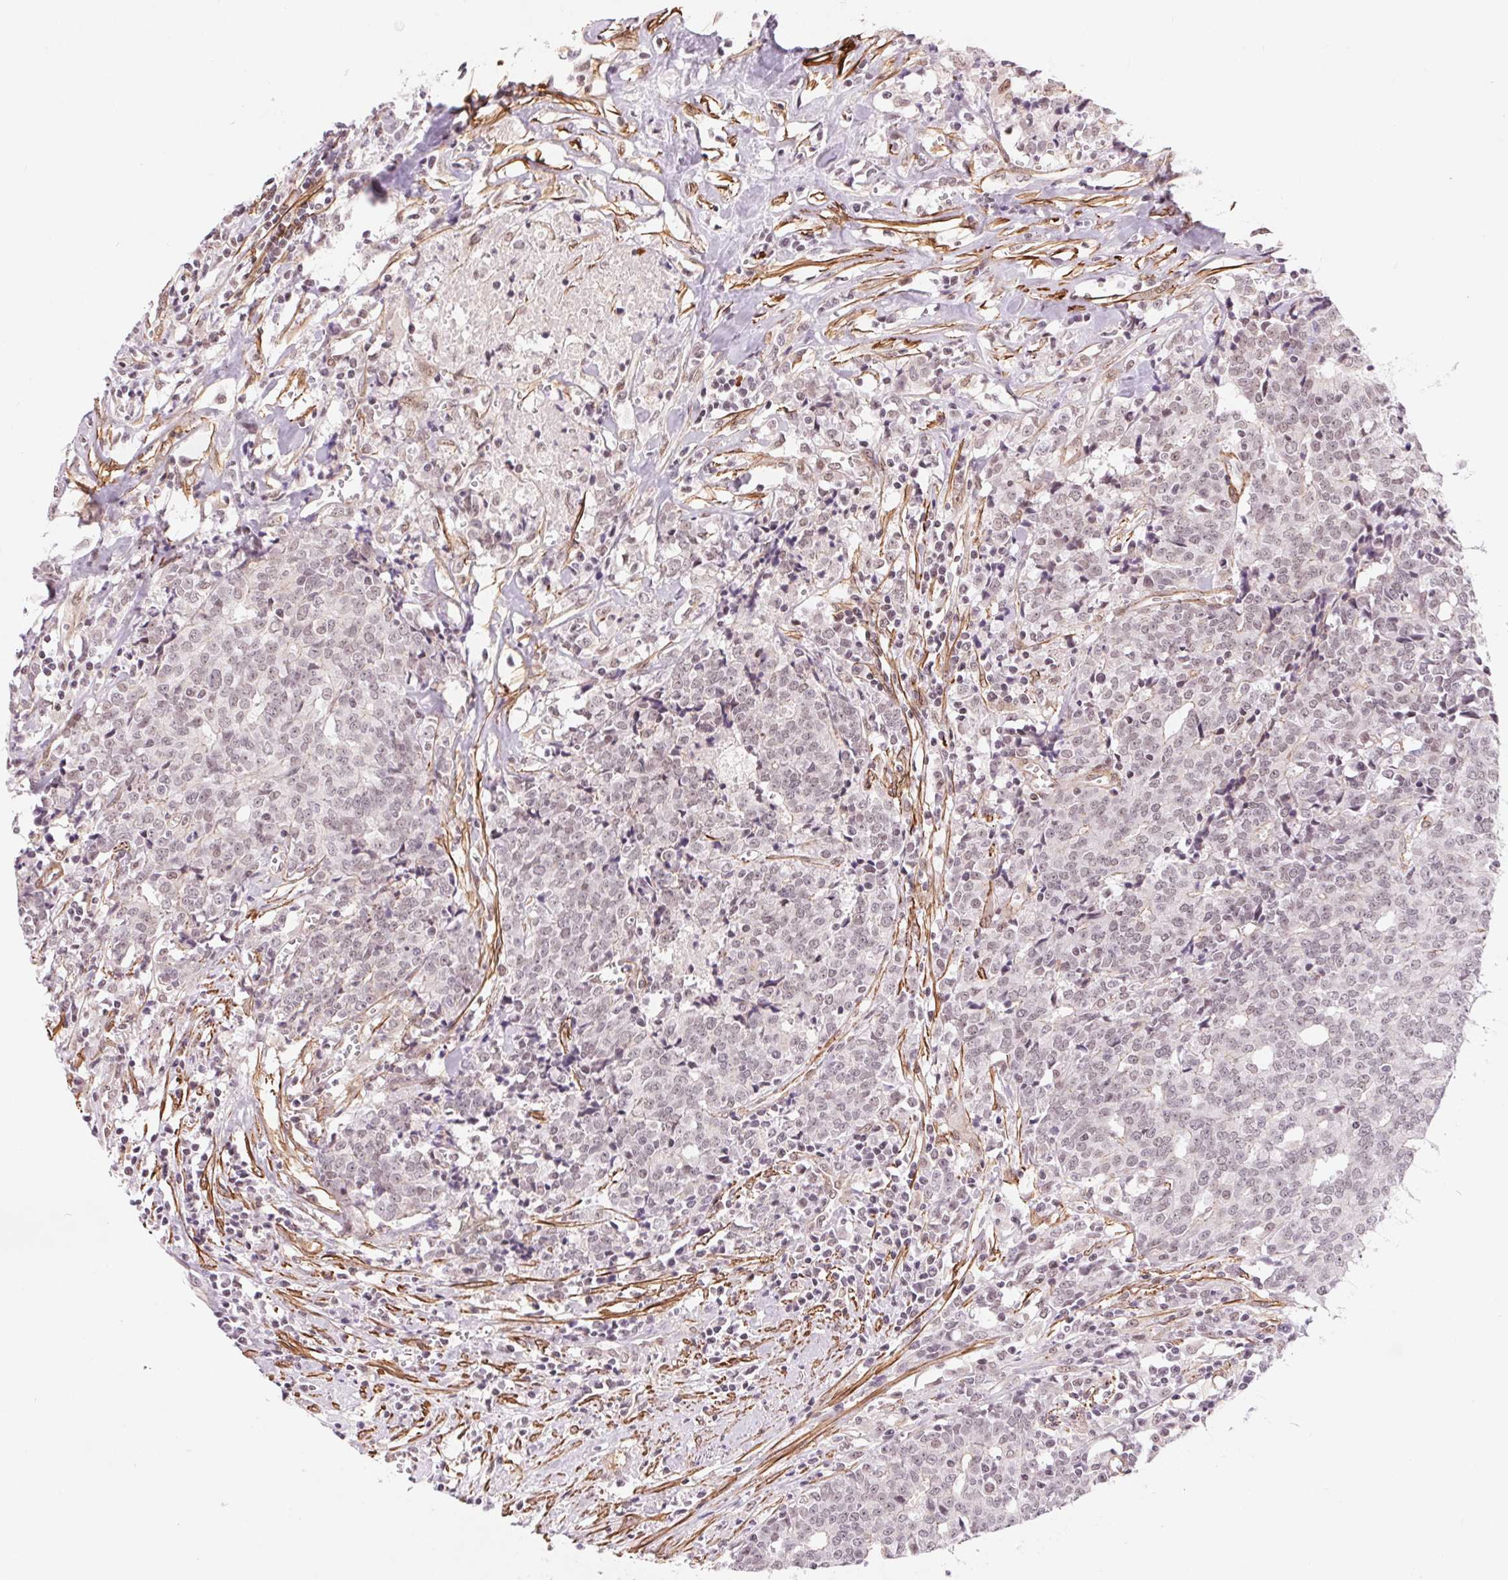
{"staining": {"intensity": "negative", "quantity": "none", "location": "none"}, "tissue": "prostate cancer", "cell_type": "Tumor cells", "image_type": "cancer", "snomed": [{"axis": "morphology", "description": "Adenocarcinoma, High grade"}, {"axis": "topography", "description": "Prostate and seminal vesicle, NOS"}], "caption": "Protein analysis of prostate cancer (adenocarcinoma (high-grade)) shows no significant expression in tumor cells.", "gene": "BCAT1", "patient": {"sex": "male", "age": 60}}